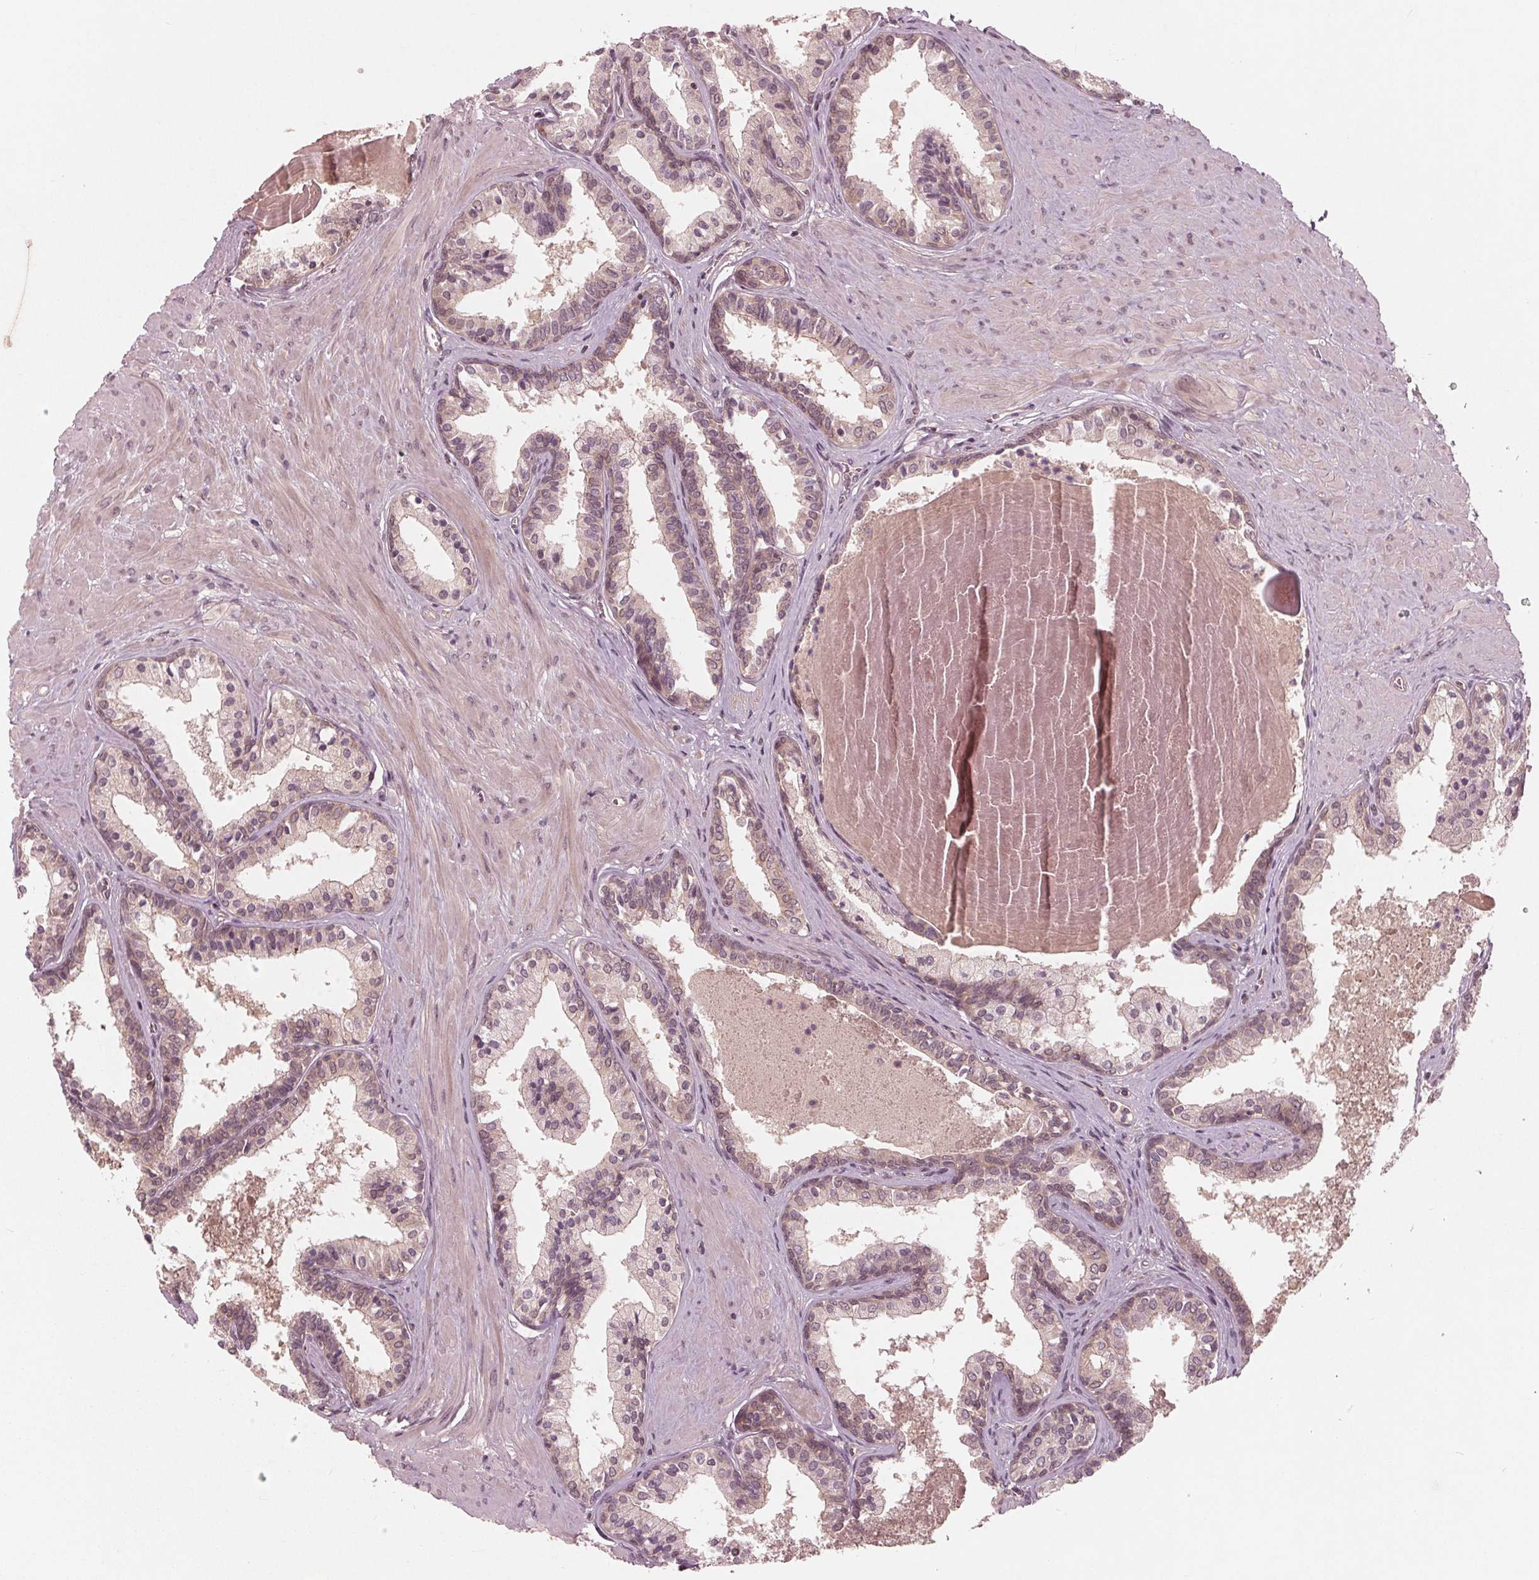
{"staining": {"intensity": "weak", "quantity": "25%-75%", "location": "cytoplasmic/membranous,nuclear"}, "tissue": "prostate", "cell_type": "Glandular cells", "image_type": "normal", "snomed": [{"axis": "morphology", "description": "Normal tissue, NOS"}, {"axis": "topography", "description": "Prostate"}], "caption": "Glandular cells display low levels of weak cytoplasmic/membranous,nuclear expression in approximately 25%-75% of cells in benign prostate. Using DAB (brown) and hematoxylin (blue) stains, captured at high magnification using brightfield microscopy.", "gene": "UBALD1", "patient": {"sex": "male", "age": 61}}